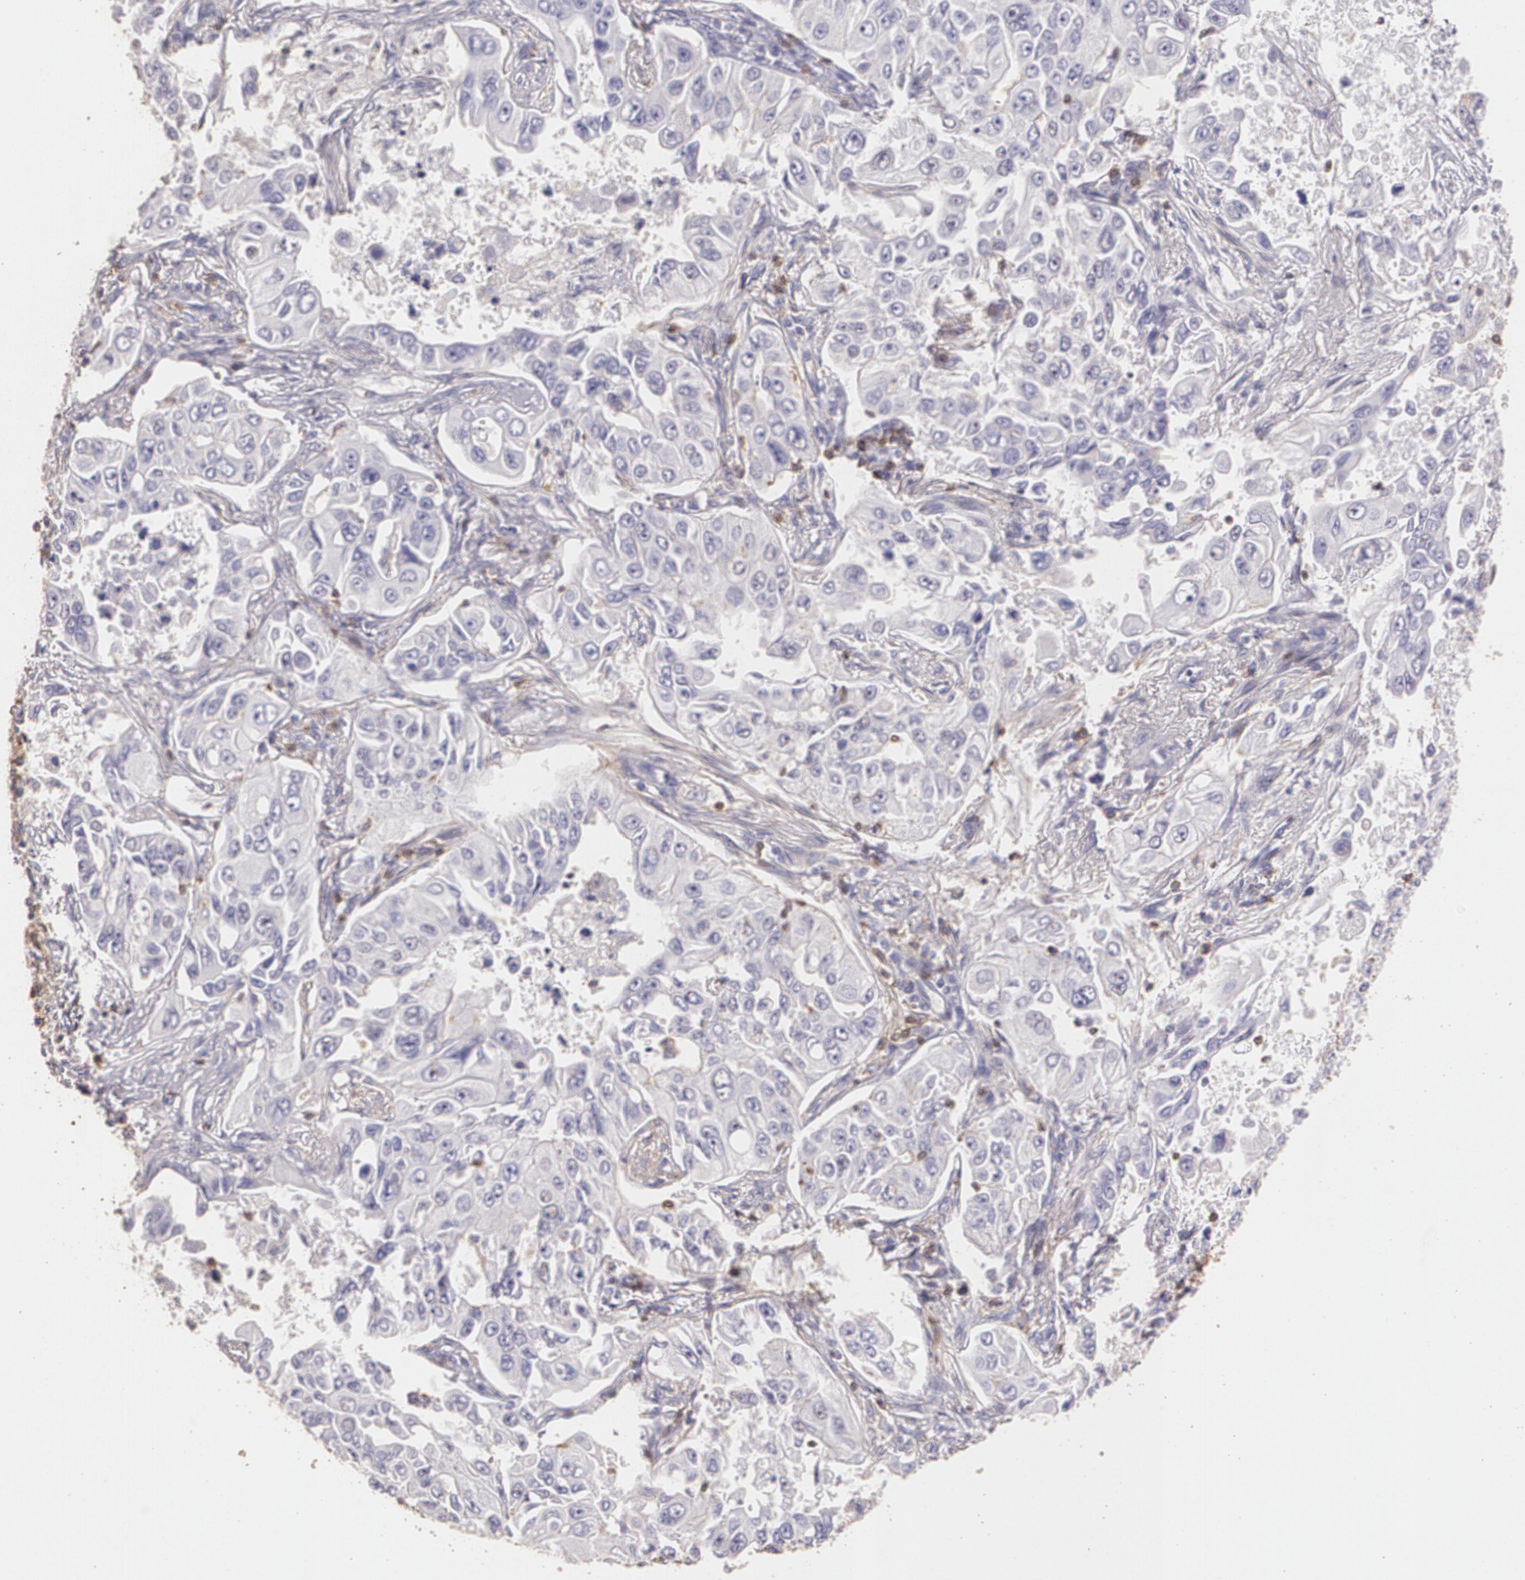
{"staining": {"intensity": "negative", "quantity": "none", "location": "none"}, "tissue": "lung cancer", "cell_type": "Tumor cells", "image_type": "cancer", "snomed": [{"axis": "morphology", "description": "Adenocarcinoma, NOS"}, {"axis": "topography", "description": "Lung"}], "caption": "IHC of human lung adenocarcinoma demonstrates no expression in tumor cells.", "gene": "TGFBR1", "patient": {"sex": "male", "age": 84}}